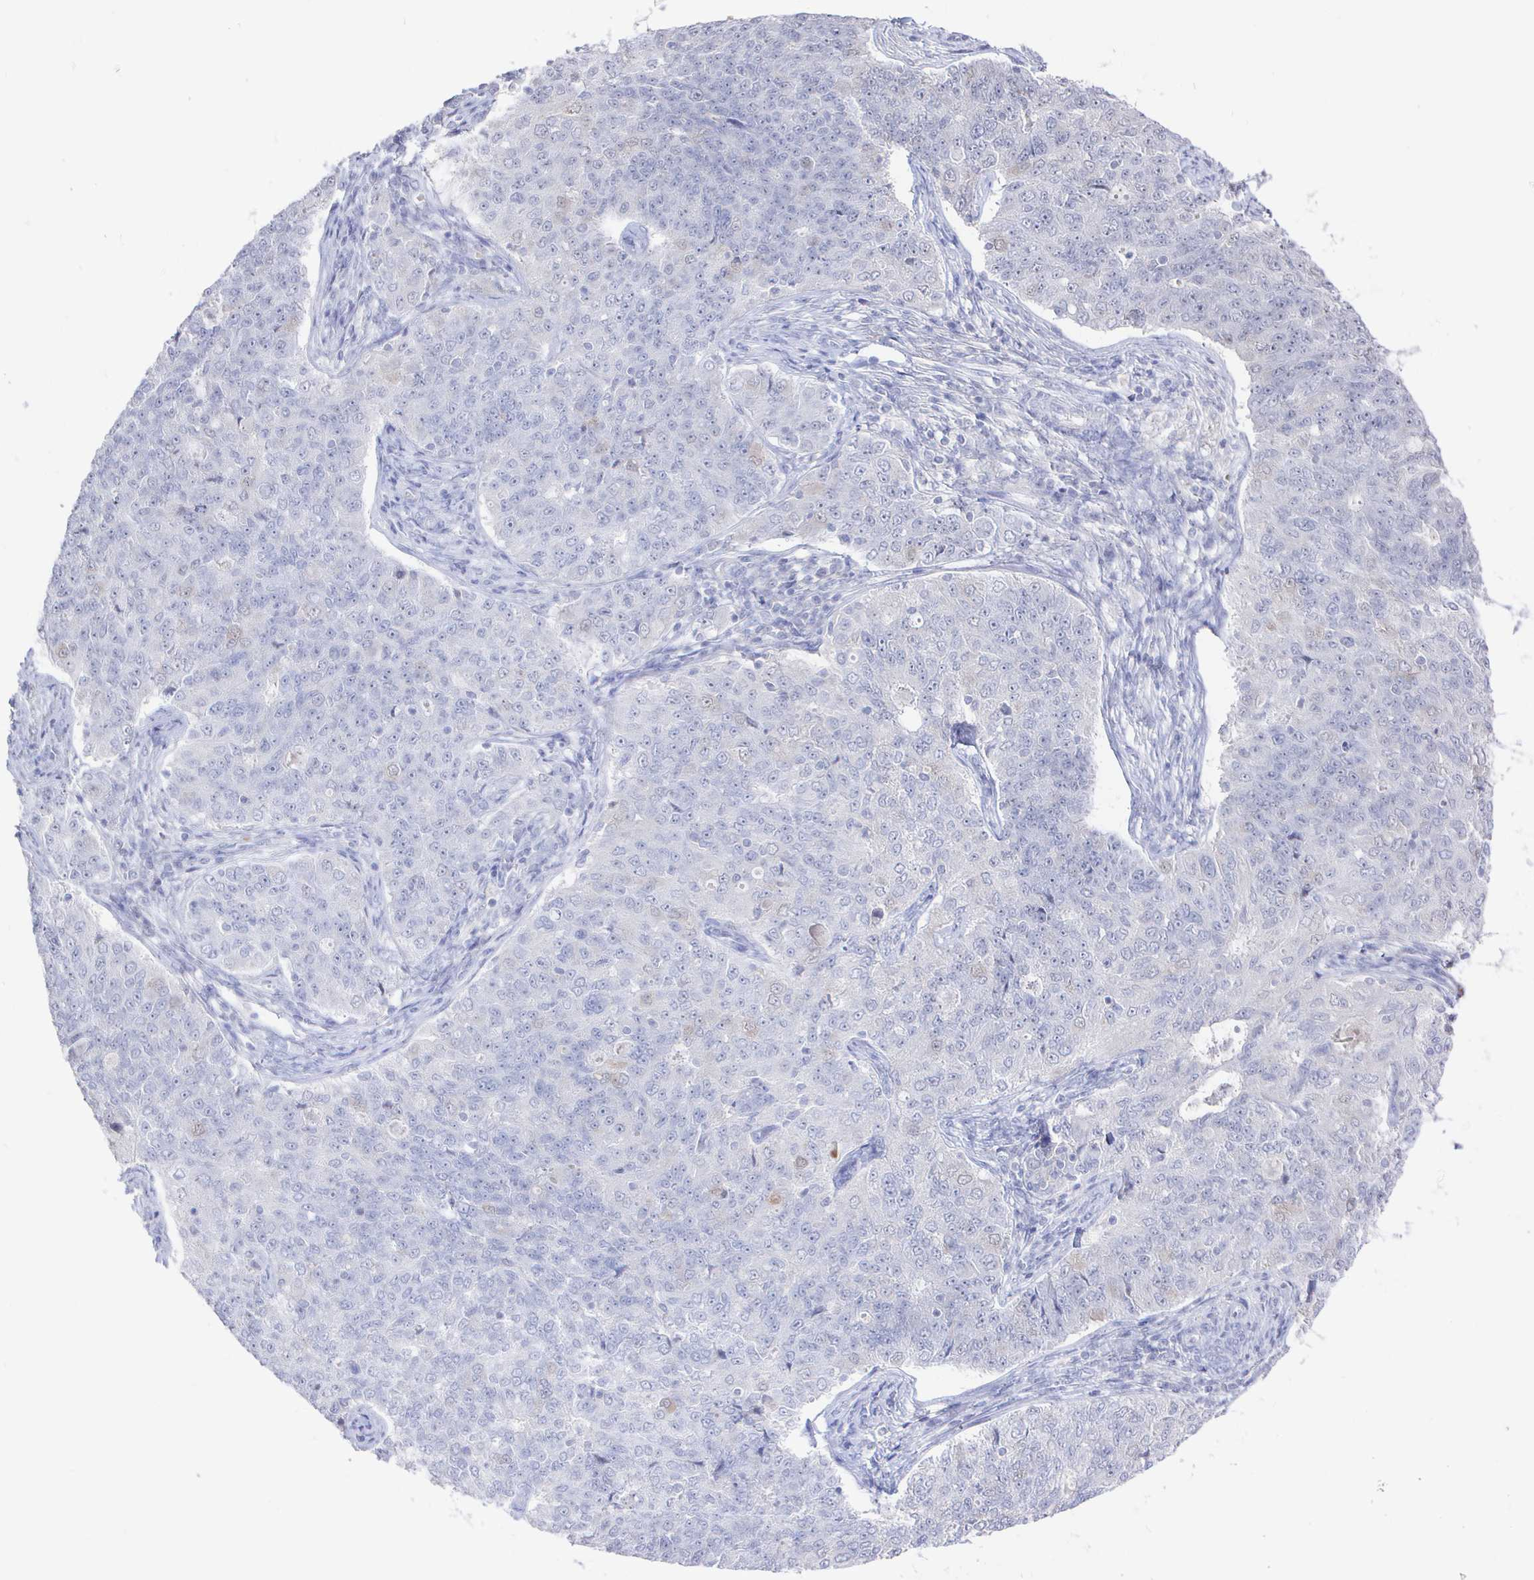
{"staining": {"intensity": "negative", "quantity": "none", "location": "none"}, "tissue": "endometrial cancer", "cell_type": "Tumor cells", "image_type": "cancer", "snomed": [{"axis": "morphology", "description": "Adenocarcinoma, NOS"}, {"axis": "topography", "description": "Endometrium"}], "caption": "Image shows no protein positivity in tumor cells of endometrial cancer tissue.", "gene": "LRRC23", "patient": {"sex": "female", "age": 43}}